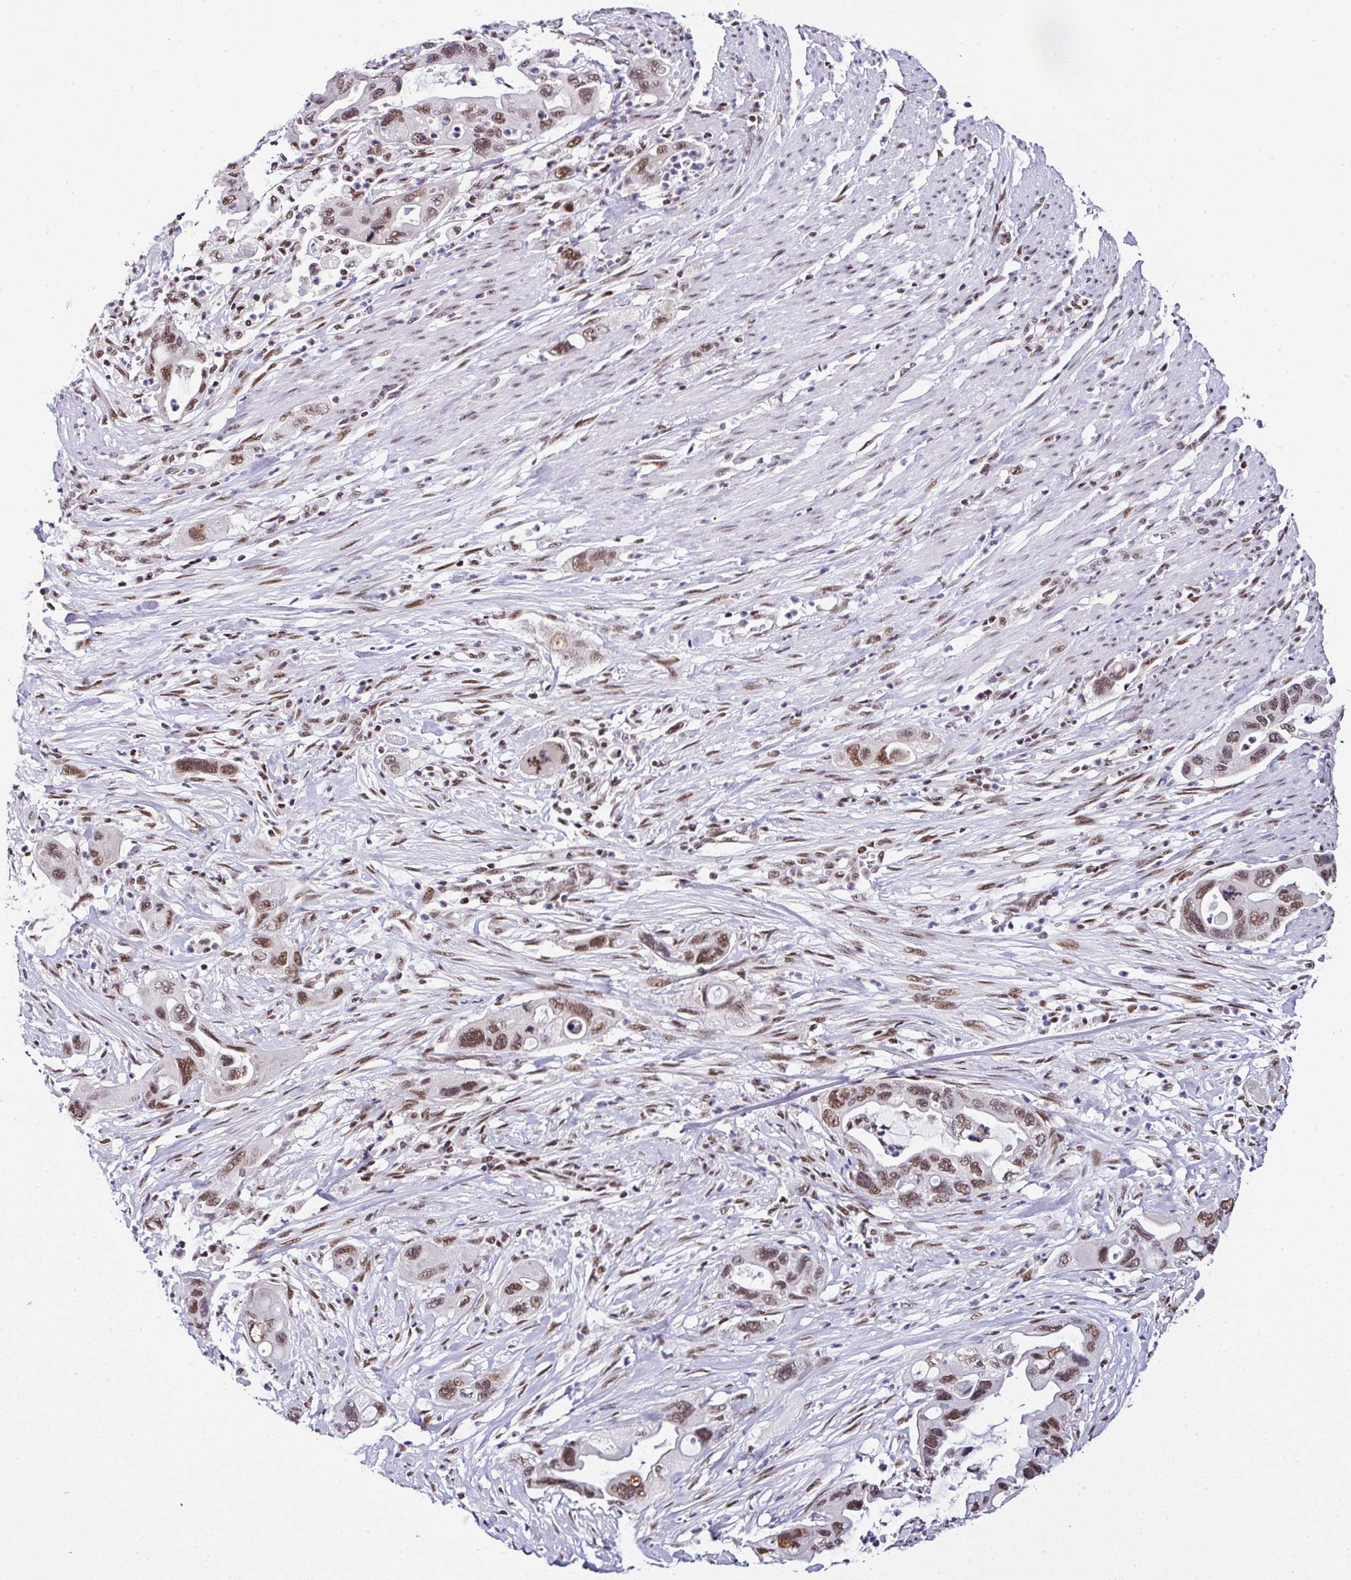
{"staining": {"intensity": "moderate", "quantity": ">75%", "location": "nuclear"}, "tissue": "pancreatic cancer", "cell_type": "Tumor cells", "image_type": "cancer", "snomed": [{"axis": "morphology", "description": "Adenocarcinoma, NOS"}, {"axis": "topography", "description": "Pancreas"}], "caption": "Moderate nuclear staining for a protein is seen in approximately >75% of tumor cells of pancreatic cancer using IHC.", "gene": "DR1", "patient": {"sex": "female", "age": 71}}